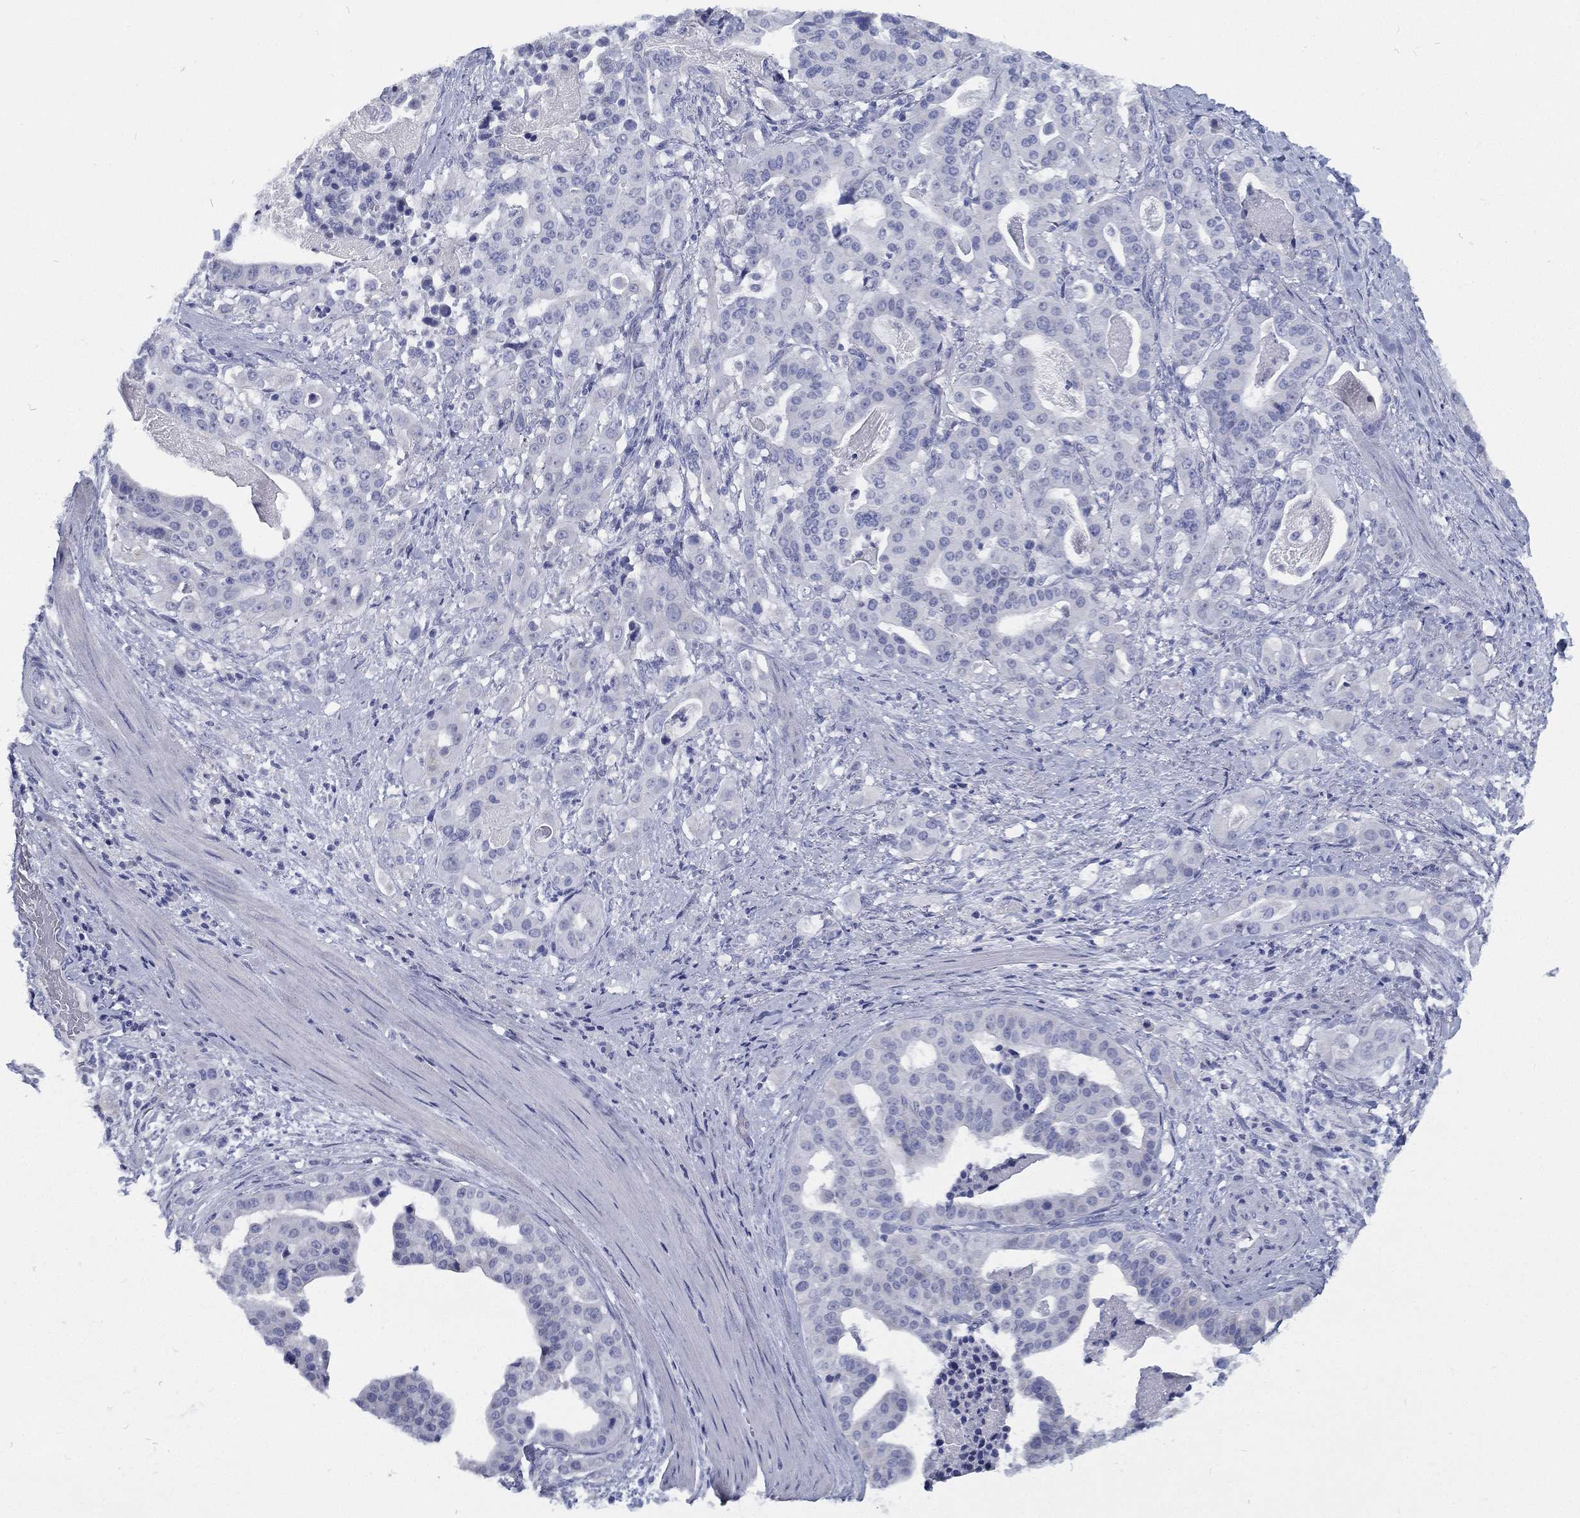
{"staining": {"intensity": "negative", "quantity": "none", "location": "none"}, "tissue": "stomach cancer", "cell_type": "Tumor cells", "image_type": "cancer", "snomed": [{"axis": "morphology", "description": "Adenocarcinoma, NOS"}, {"axis": "topography", "description": "Stomach"}], "caption": "High magnification brightfield microscopy of adenocarcinoma (stomach) stained with DAB (brown) and counterstained with hematoxylin (blue): tumor cells show no significant staining.", "gene": "RSPH4A", "patient": {"sex": "male", "age": 48}}